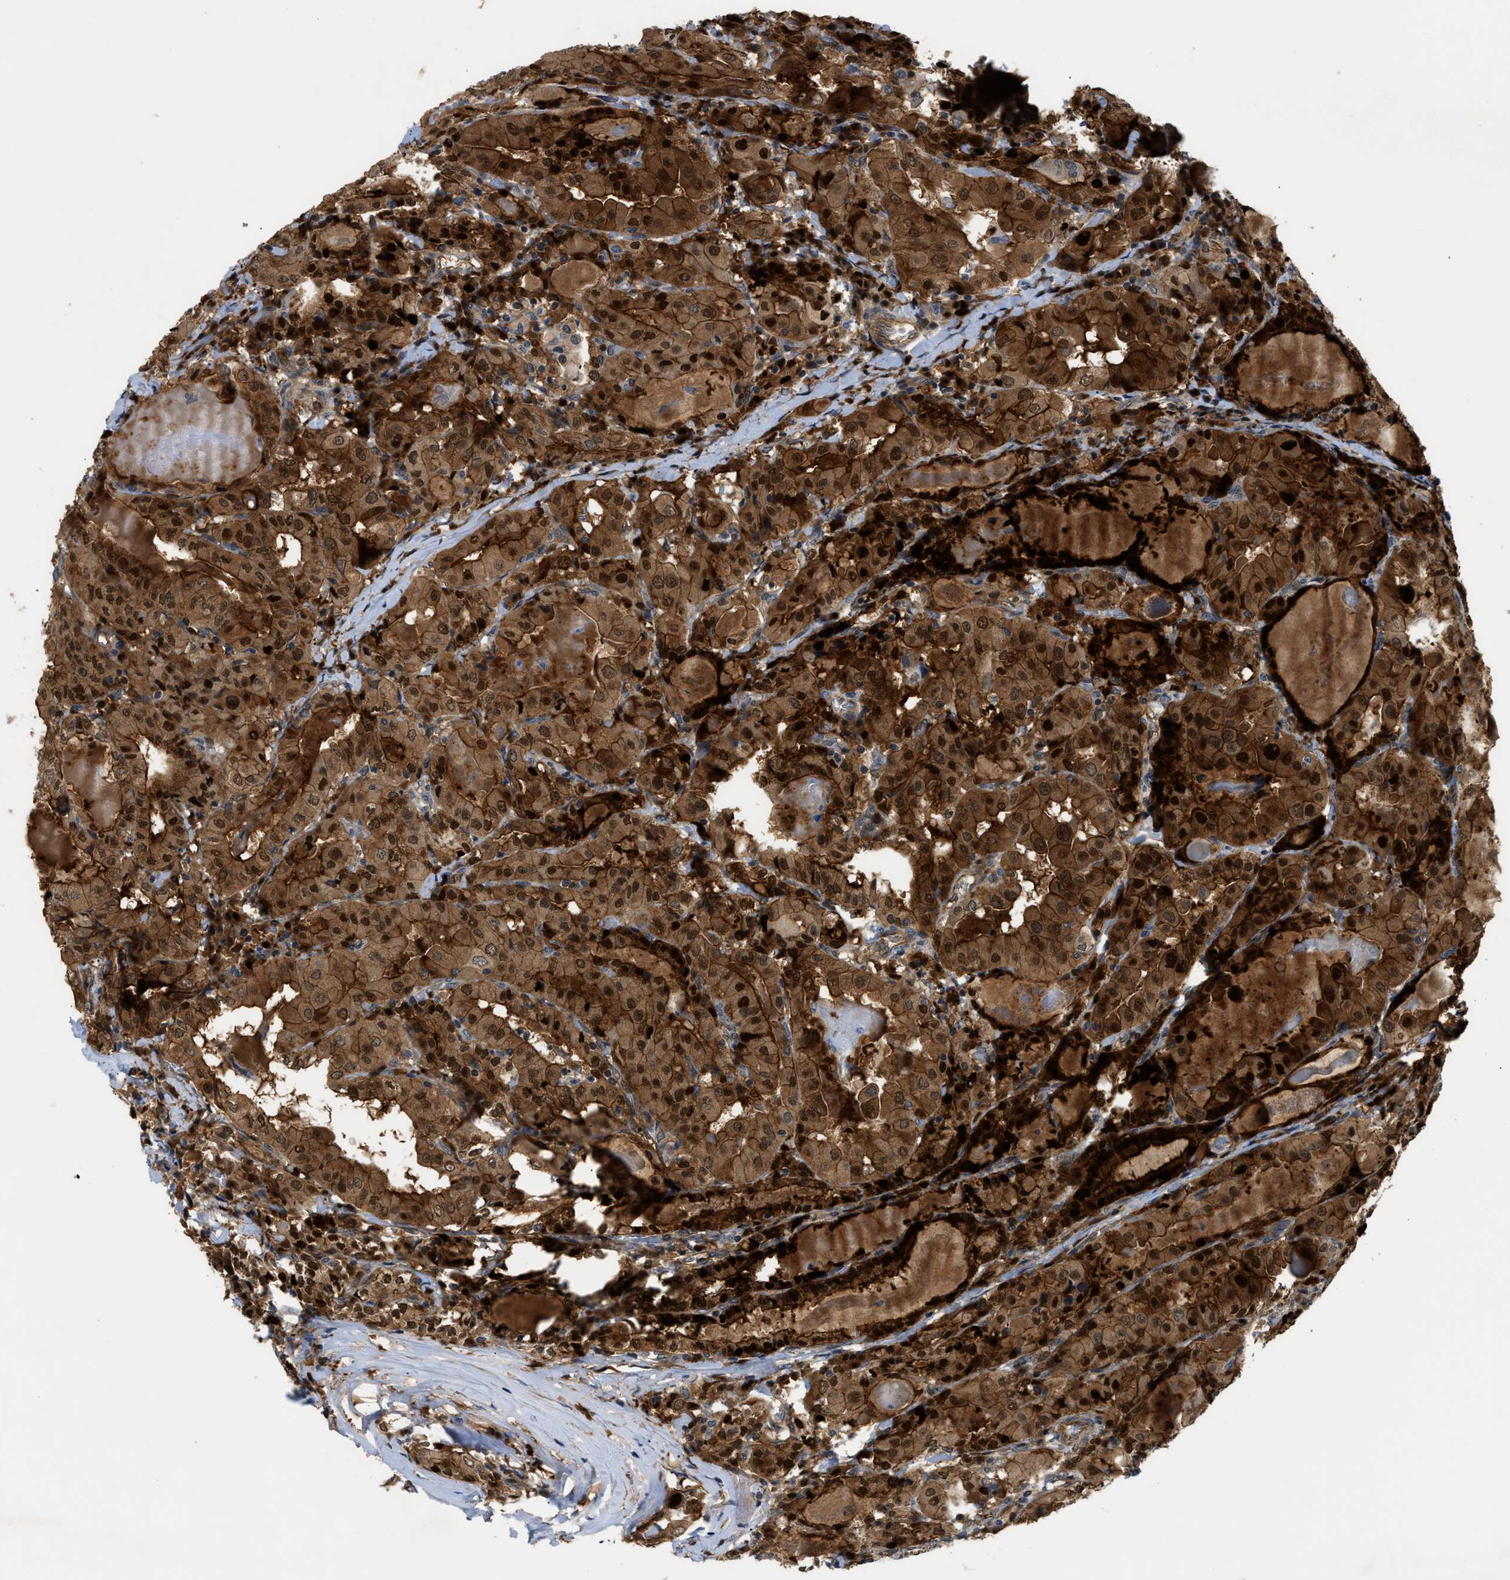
{"staining": {"intensity": "strong", "quantity": ">75%", "location": "cytoplasmic/membranous,nuclear"}, "tissue": "thyroid cancer", "cell_type": "Tumor cells", "image_type": "cancer", "snomed": [{"axis": "morphology", "description": "Papillary adenocarcinoma, NOS"}, {"axis": "topography", "description": "Thyroid gland"}], "caption": "The histopathology image exhibits staining of papillary adenocarcinoma (thyroid), revealing strong cytoplasmic/membranous and nuclear protein positivity (brown color) within tumor cells.", "gene": "TRAK2", "patient": {"sex": "female", "age": 42}}